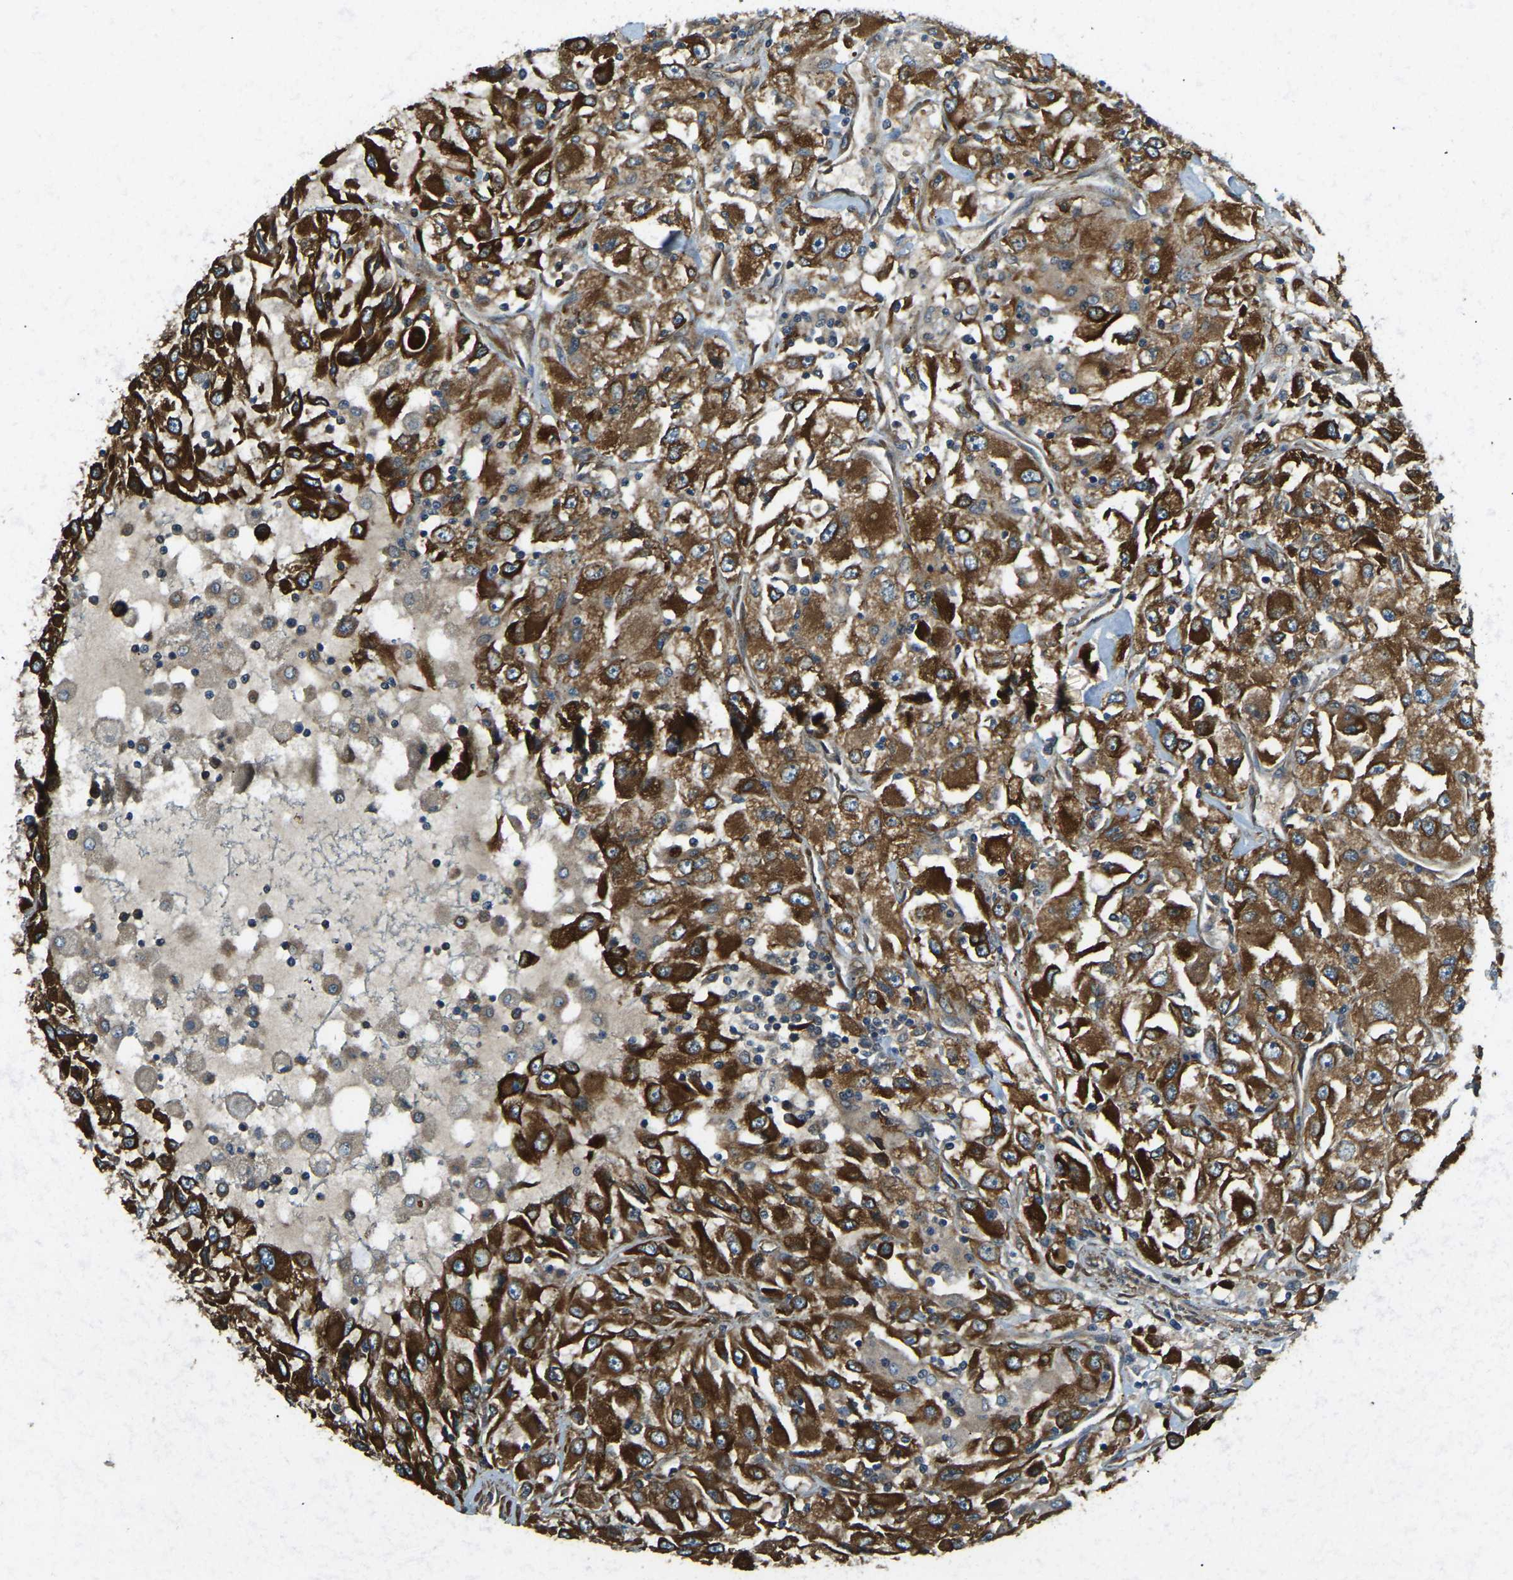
{"staining": {"intensity": "strong", "quantity": ">75%", "location": "cytoplasmic/membranous"}, "tissue": "renal cancer", "cell_type": "Tumor cells", "image_type": "cancer", "snomed": [{"axis": "morphology", "description": "Adenocarcinoma, NOS"}, {"axis": "topography", "description": "Kidney"}], "caption": "High-power microscopy captured an immunohistochemistry image of renal adenocarcinoma, revealing strong cytoplasmic/membranous positivity in about >75% of tumor cells. Immunohistochemistry (ihc) stains the protein in brown and the nuclei are stained blue.", "gene": "ERGIC1", "patient": {"sex": "female", "age": 52}}